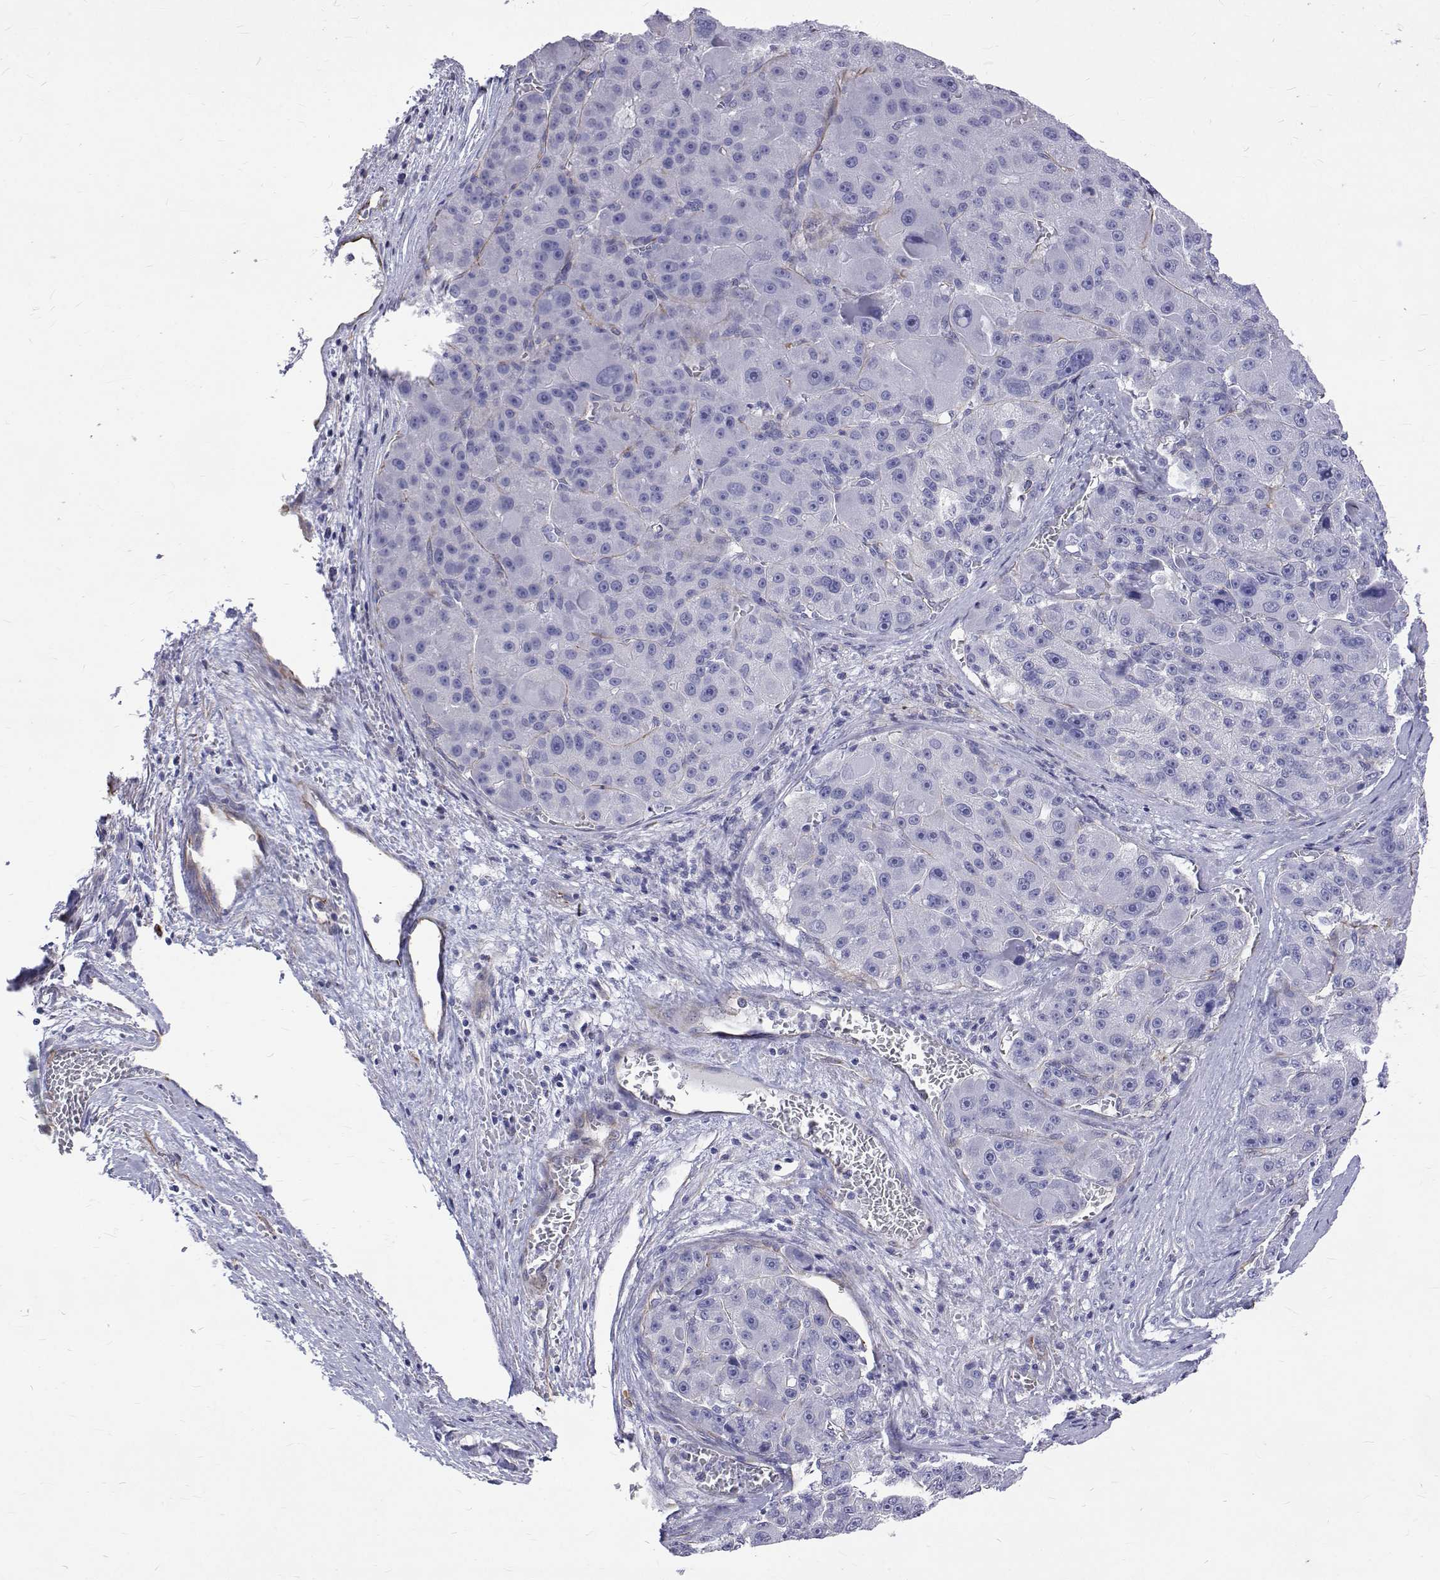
{"staining": {"intensity": "negative", "quantity": "none", "location": "none"}, "tissue": "liver cancer", "cell_type": "Tumor cells", "image_type": "cancer", "snomed": [{"axis": "morphology", "description": "Carcinoma, Hepatocellular, NOS"}, {"axis": "topography", "description": "Liver"}], "caption": "Immunohistochemistry (IHC) histopathology image of neoplastic tissue: liver cancer (hepatocellular carcinoma) stained with DAB (3,3'-diaminobenzidine) demonstrates no significant protein expression in tumor cells.", "gene": "OPRPN", "patient": {"sex": "male", "age": 76}}